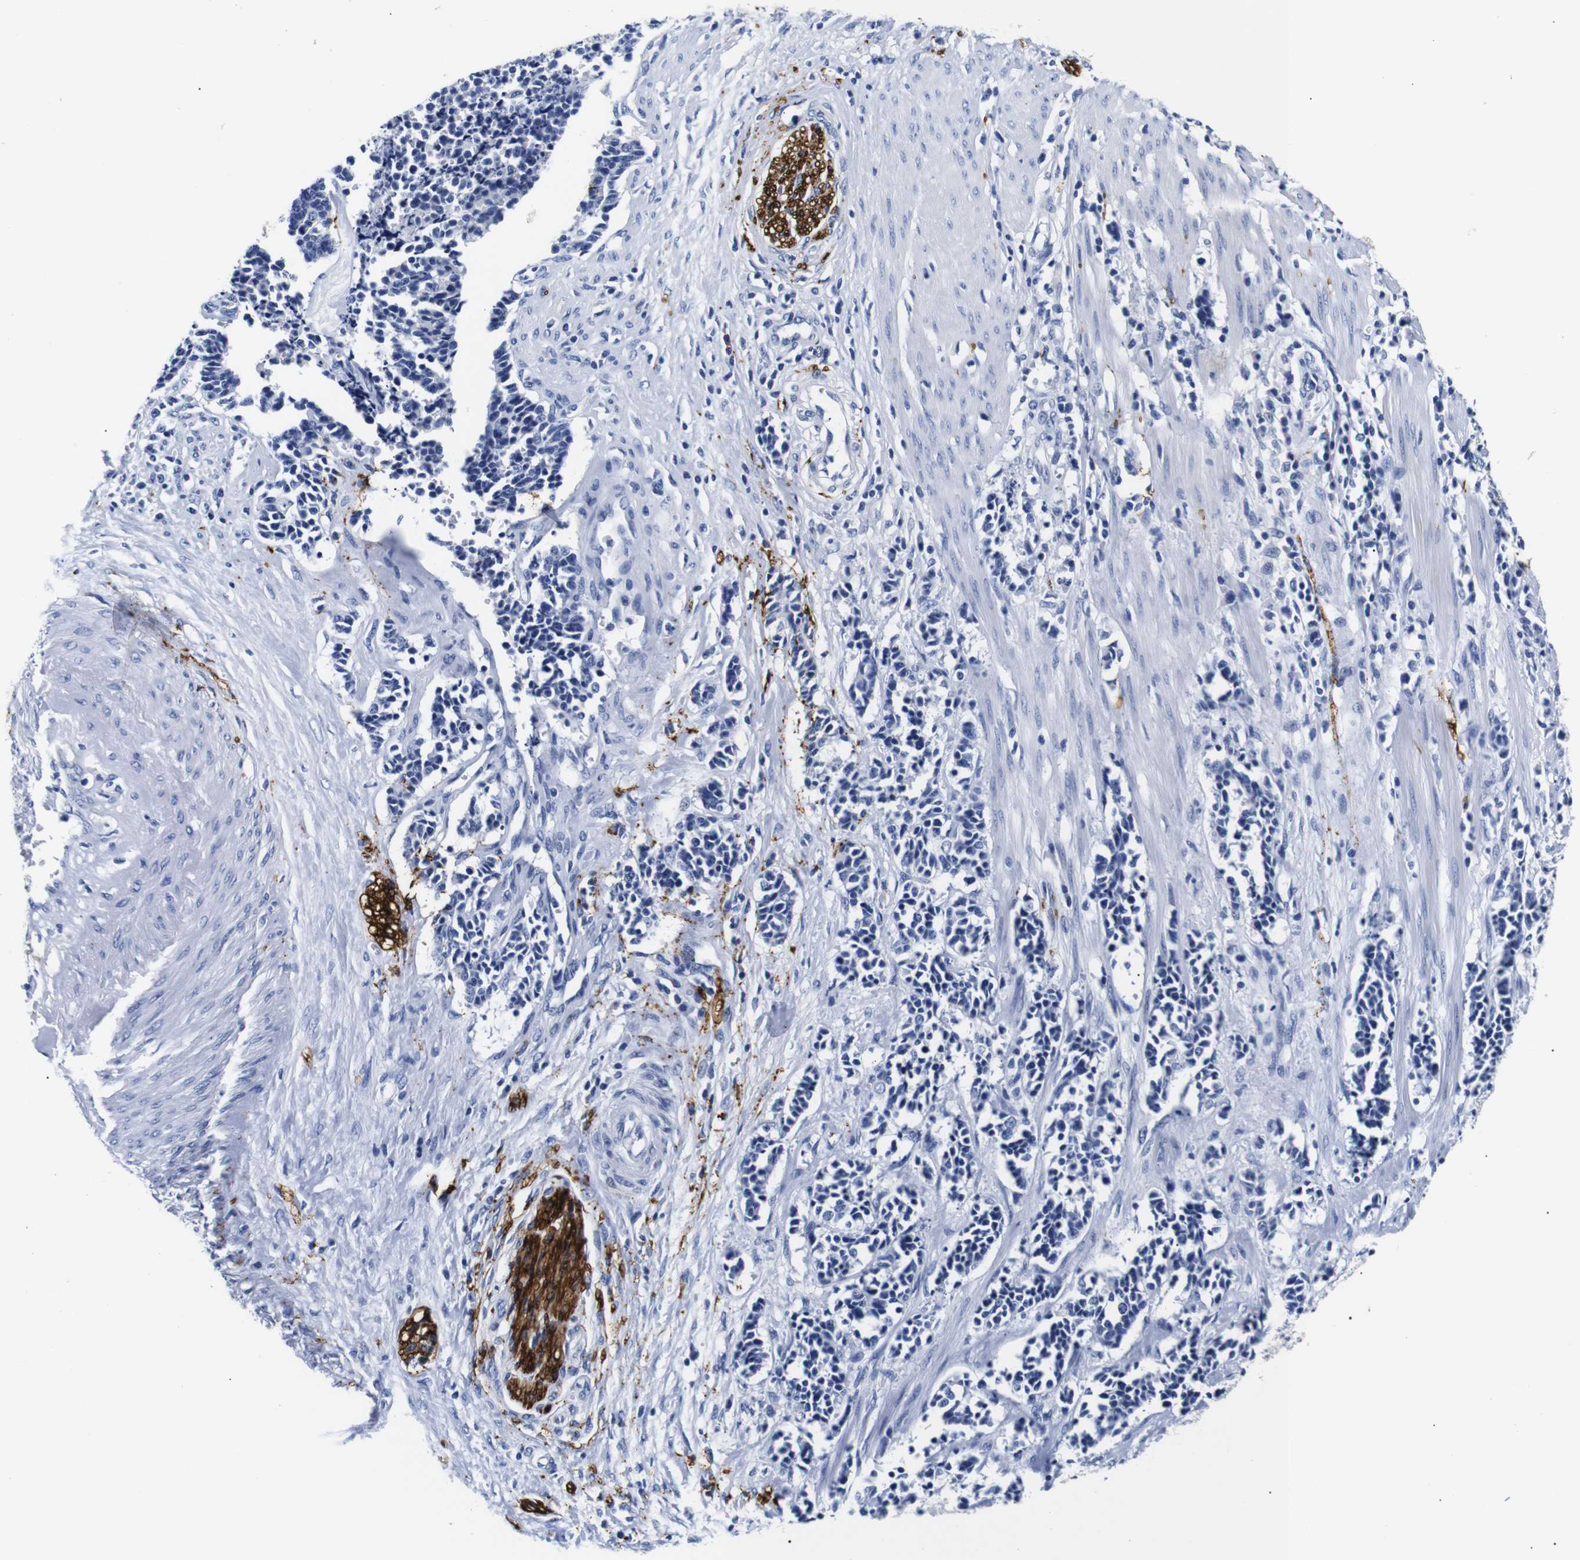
{"staining": {"intensity": "negative", "quantity": "none", "location": "none"}, "tissue": "cervical cancer", "cell_type": "Tumor cells", "image_type": "cancer", "snomed": [{"axis": "morphology", "description": "Squamous cell carcinoma, NOS"}, {"axis": "topography", "description": "Cervix"}], "caption": "Immunohistochemistry photomicrograph of neoplastic tissue: human cervical cancer stained with DAB (3,3'-diaminobenzidine) reveals no significant protein staining in tumor cells.", "gene": "GAP43", "patient": {"sex": "female", "age": 35}}